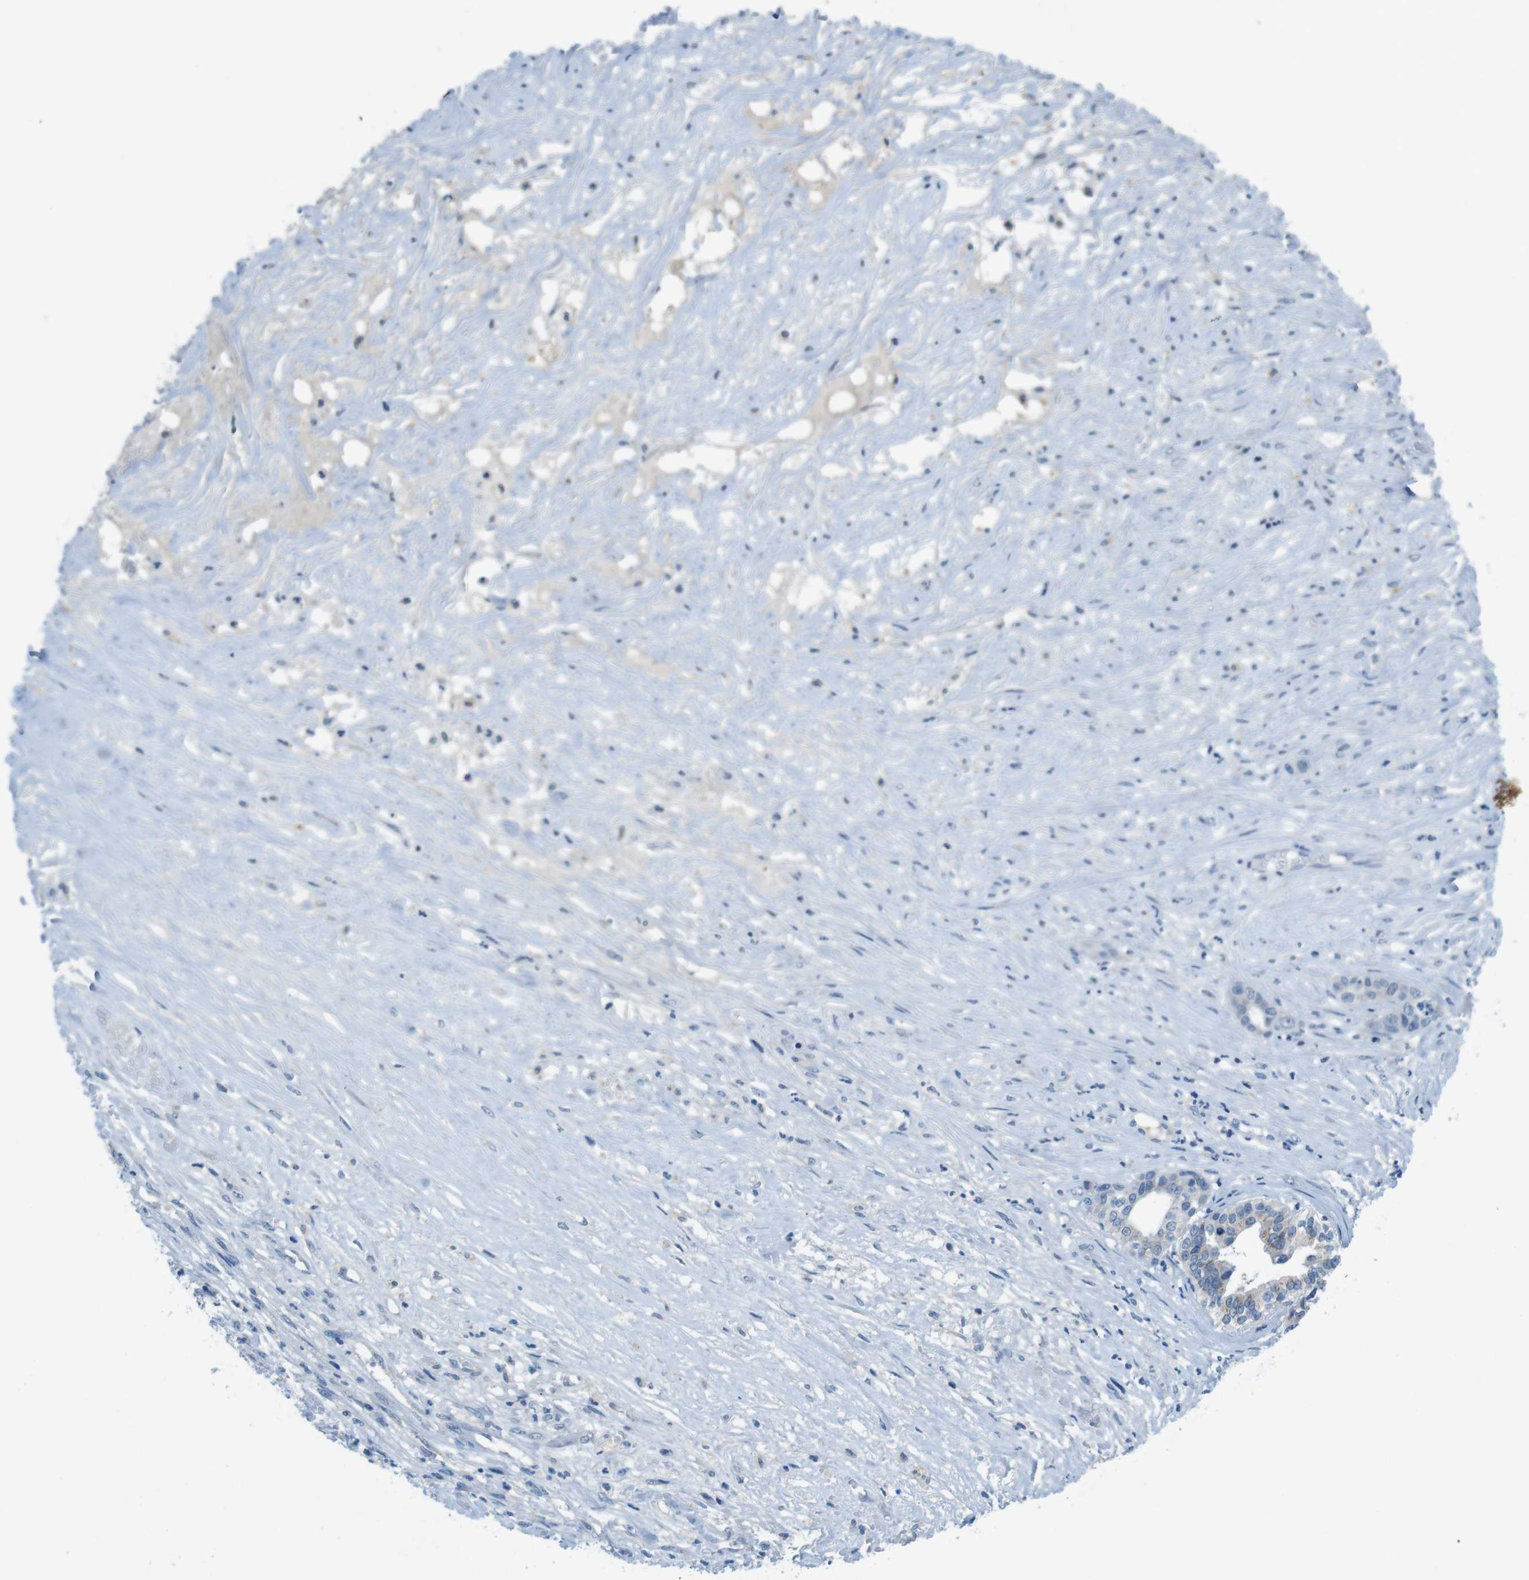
{"staining": {"intensity": "weak", "quantity": "25%-75%", "location": "cytoplasmic/membranous"}, "tissue": "liver cancer", "cell_type": "Tumor cells", "image_type": "cancer", "snomed": [{"axis": "morphology", "description": "Cholangiocarcinoma"}, {"axis": "topography", "description": "Liver"}], "caption": "Liver cancer (cholangiocarcinoma) stained for a protein demonstrates weak cytoplasmic/membranous positivity in tumor cells.", "gene": "SLC35A3", "patient": {"sex": "female", "age": 61}}